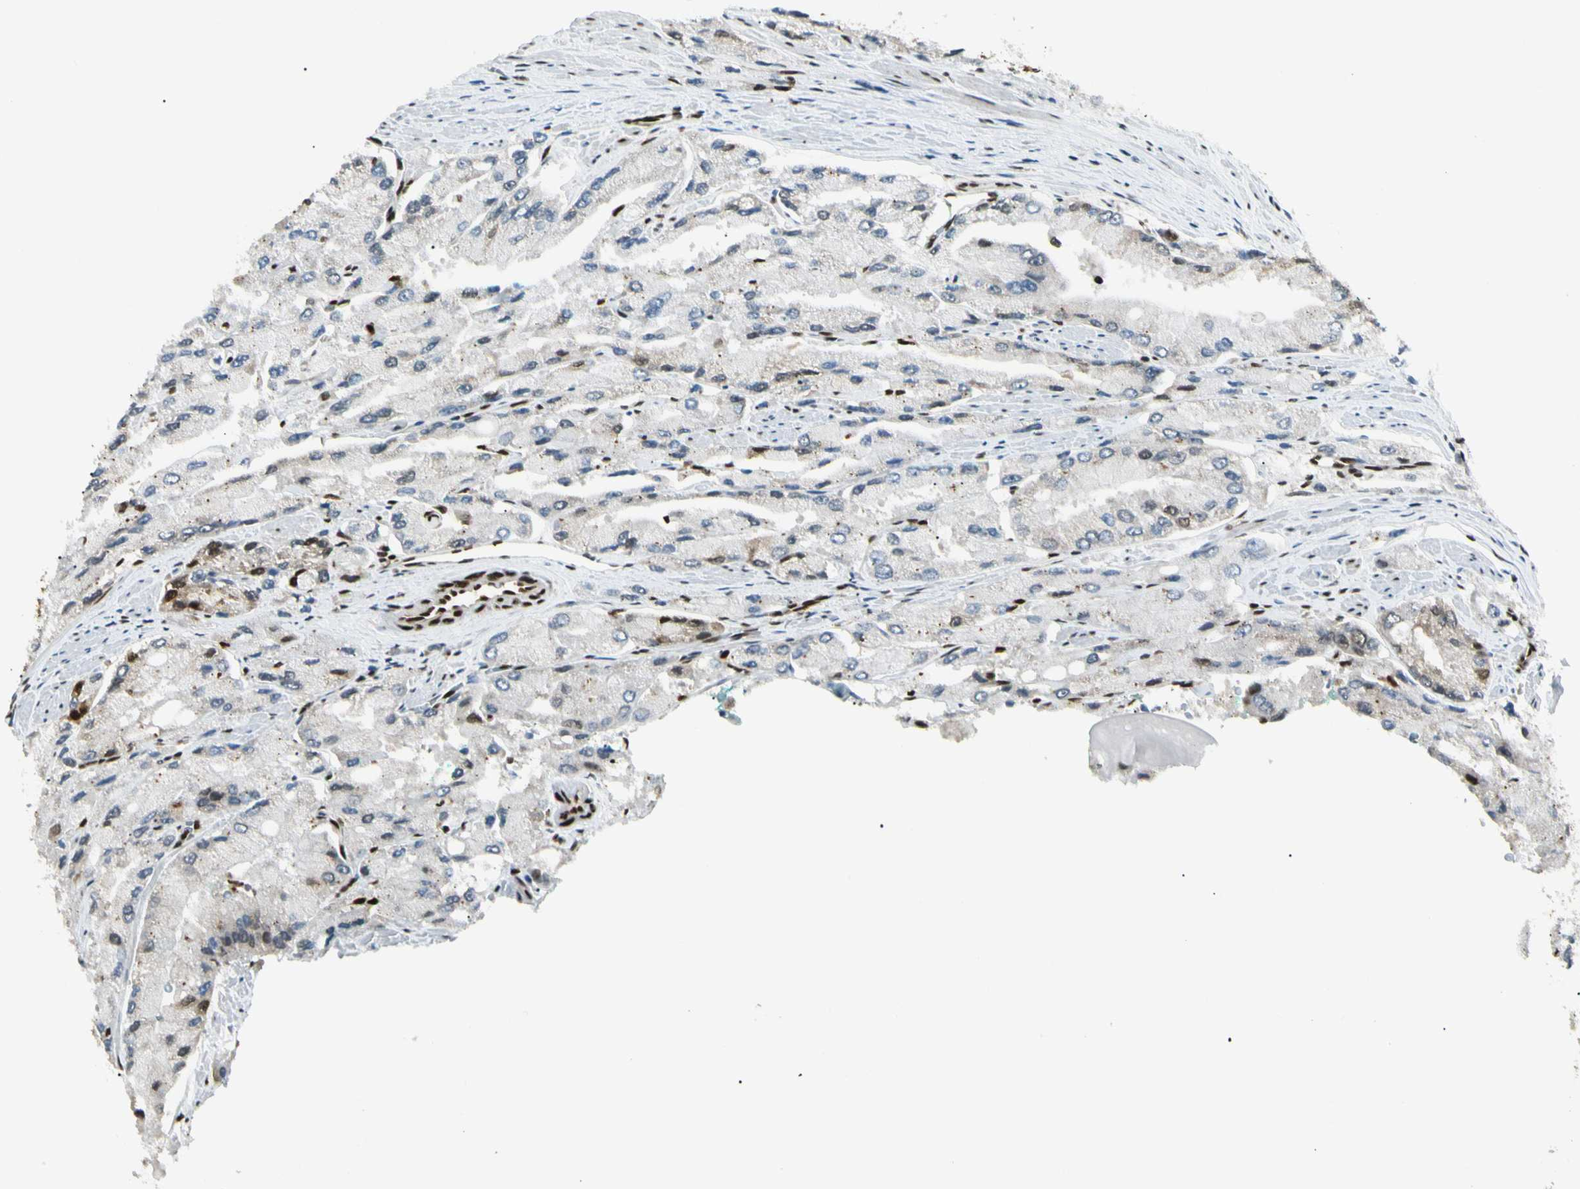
{"staining": {"intensity": "moderate", "quantity": "<25%", "location": "cytoplasmic/membranous,nuclear"}, "tissue": "prostate cancer", "cell_type": "Tumor cells", "image_type": "cancer", "snomed": [{"axis": "morphology", "description": "Adenocarcinoma, High grade"}, {"axis": "topography", "description": "Prostate"}], "caption": "Moderate cytoplasmic/membranous and nuclear expression for a protein is present in approximately <25% of tumor cells of adenocarcinoma (high-grade) (prostate) using immunohistochemistry (IHC).", "gene": "FUS", "patient": {"sex": "male", "age": 58}}